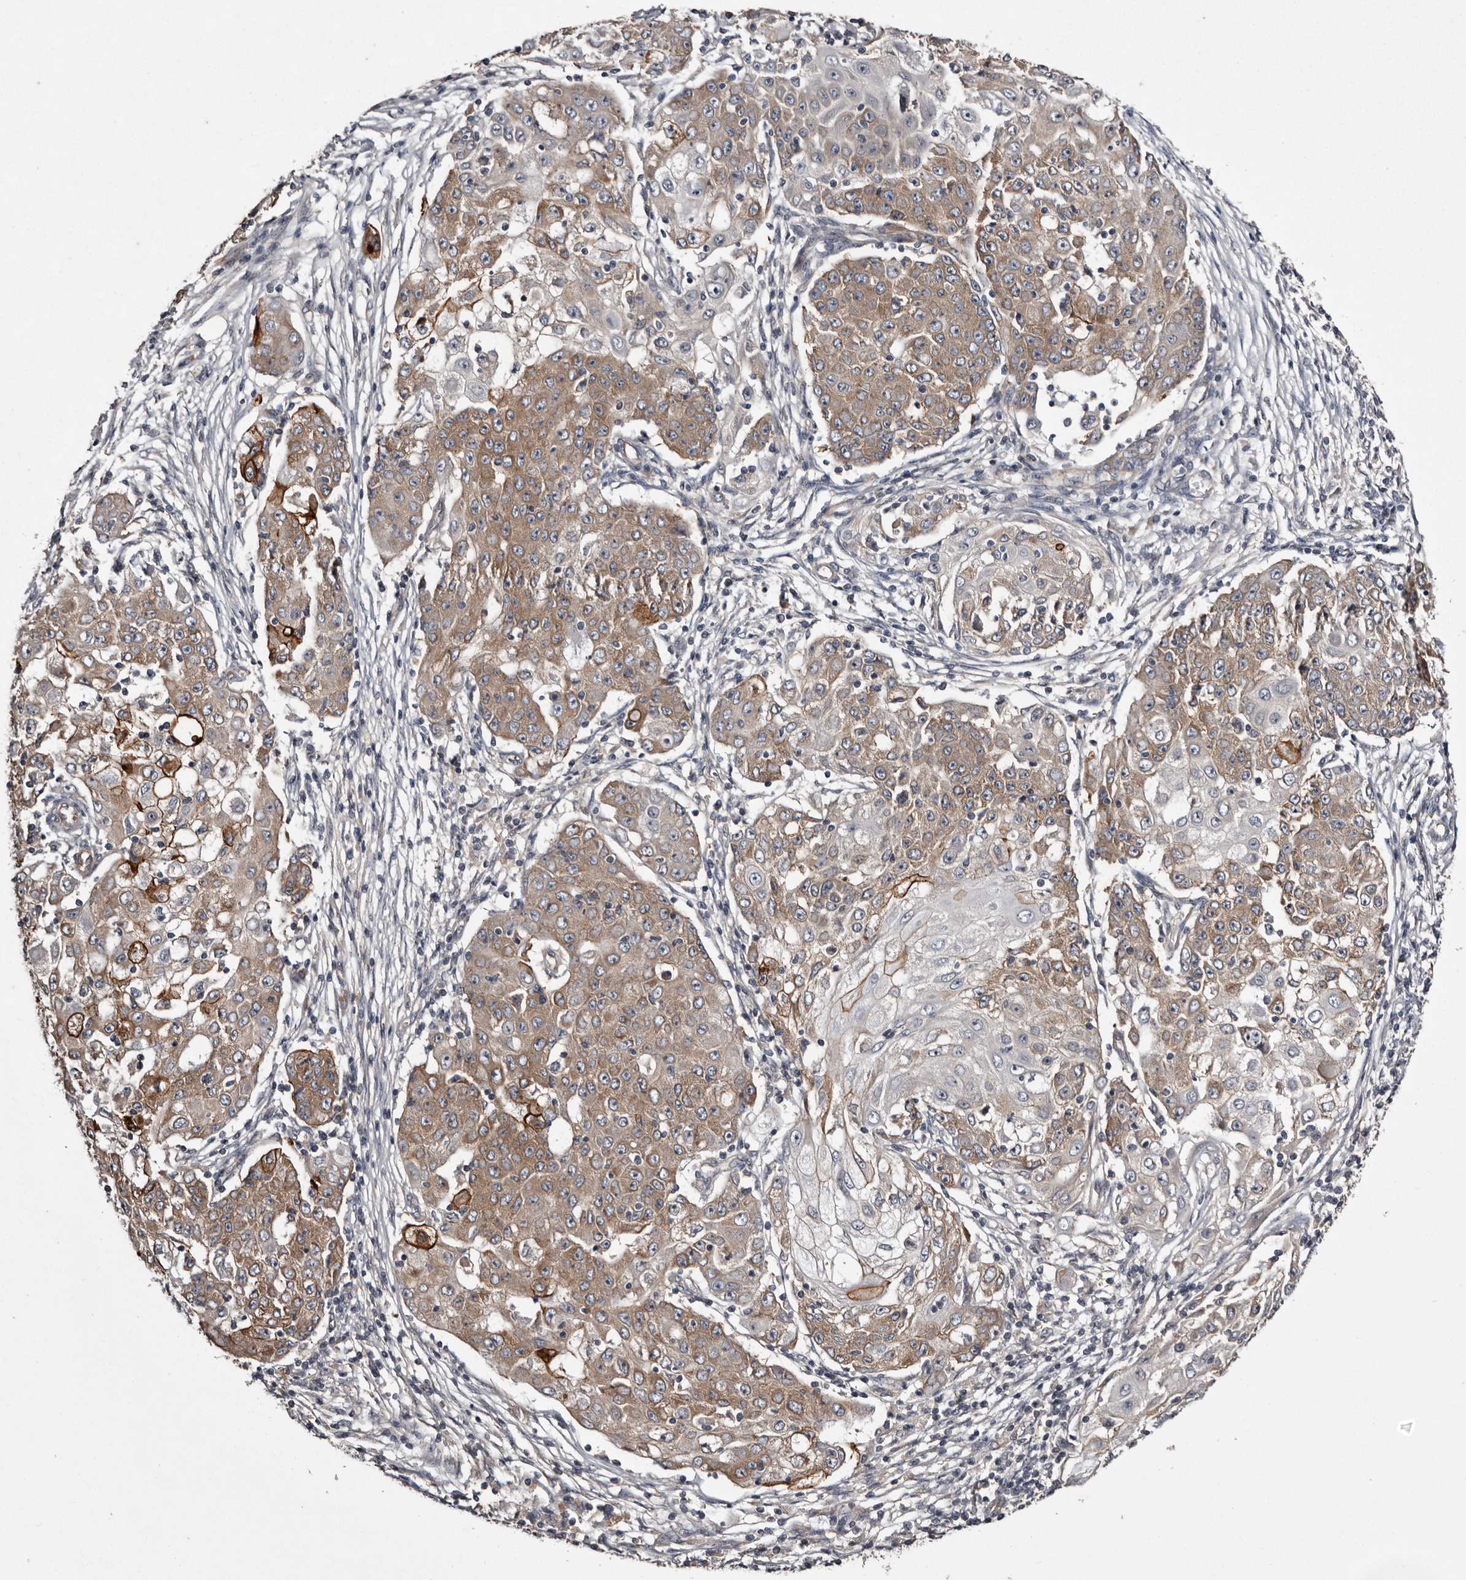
{"staining": {"intensity": "moderate", "quantity": ">75%", "location": "cytoplasmic/membranous"}, "tissue": "ovarian cancer", "cell_type": "Tumor cells", "image_type": "cancer", "snomed": [{"axis": "morphology", "description": "Carcinoma, endometroid"}, {"axis": "topography", "description": "Ovary"}], "caption": "Immunohistochemistry (IHC) photomicrograph of neoplastic tissue: ovarian cancer (endometroid carcinoma) stained using immunohistochemistry reveals medium levels of moderate protein expression localized specifically in the cytoplasmic/membranous of tumor cells, appearing as a cytoplasmic/membranous brown color.", "gene": "DARS1", "patient": {"sex": "female", "age": 42}}